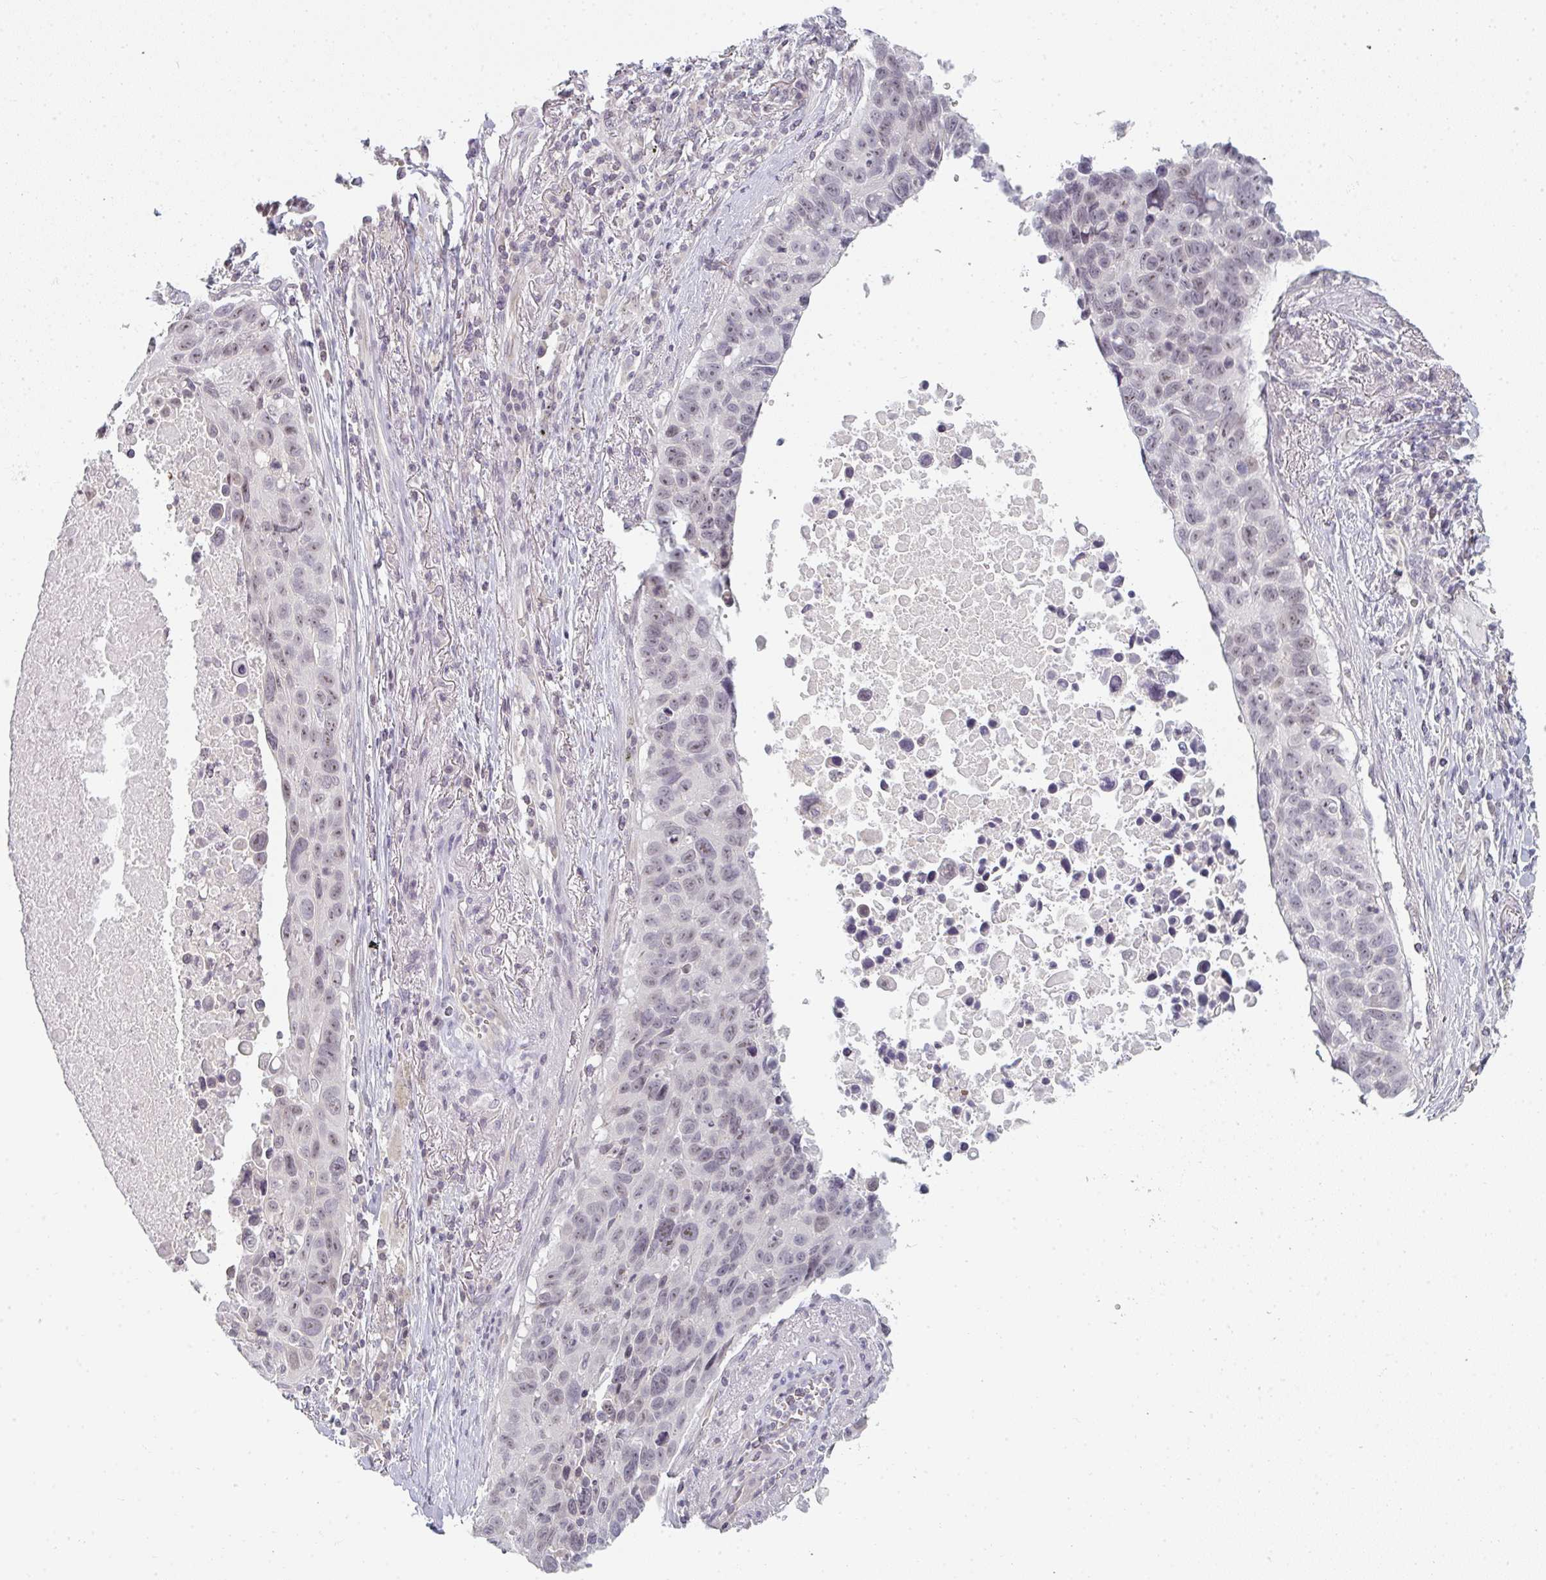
{"staining": {"intensity": "moderate", "quantity": "25%-75%", "location": "nuclear"}, "tissue": "lung cancer", "cell_type": "Tumor cells", "image_type": "cancer", "snomed": [{"axis": "morphology", "description": "Squamous cell carcinoma, NOS"}, {"axis": "topography", "description": "Lung"}], "caption": "Protein staining of squamous cell carcinoma (lung) tissue exhibits moderate nuclear positivity in about 25%-75% of tumor cells. The staining is performed using DAB brown chromogen to label protein expression. The nuclei are counter-stained blue using hematoxylin.", "gene": "RBBP6", "patient": {"sex": "male", "age": 66}}